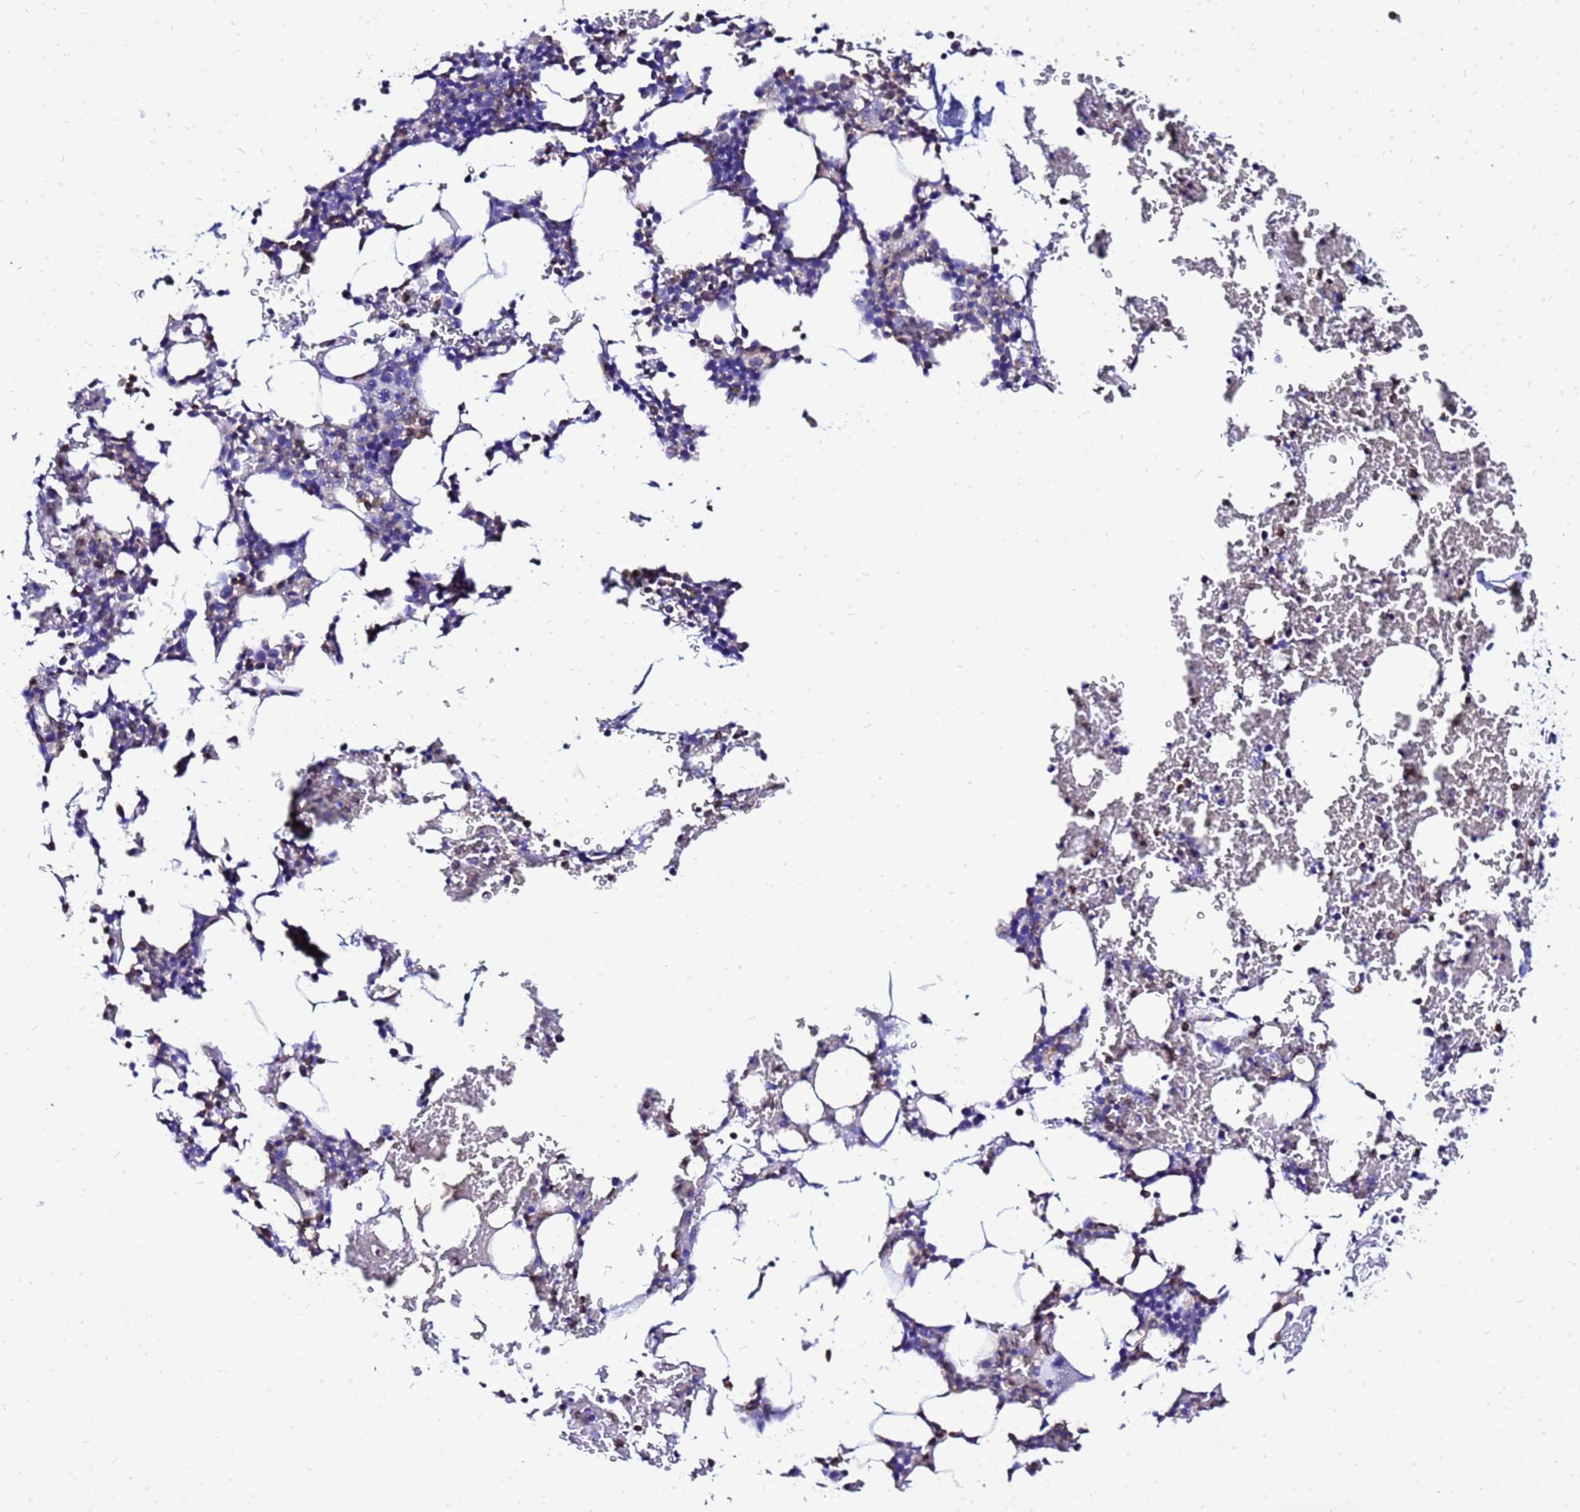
{"staining": {"intensity": "moderate", "quantity": "<25%", "location": "cytoplasmic/membranous"}, "tissue": "bone marrow", "cell_type": "Hematopoietic cells", "image_type": "normal", "snomed": [{"axis": "morphology", "description": "Normal tissue, NOS"}, {"axis": "morphology", "description": "Inflammation, NOS"}, {"axis": "topography", "description": "Bone marrow"}], "caption": "Immunohistochemistry (IHC) (DAB (3,3'-diaminobenzidine)) staining of benign human bone marrow reveals moderate cytoplasmic/membranous protein expression in approximately <25% of hematopoietic cells. The staining was performed using DAB (3,3'-diaminobenzidine) to visualize the protein expression in brown, while the nuclei were stained in blue with hematoxylin (Magnification: 20x).", "gene": "DBNDD2", "patient": {"sex": "male", "age": 41}}